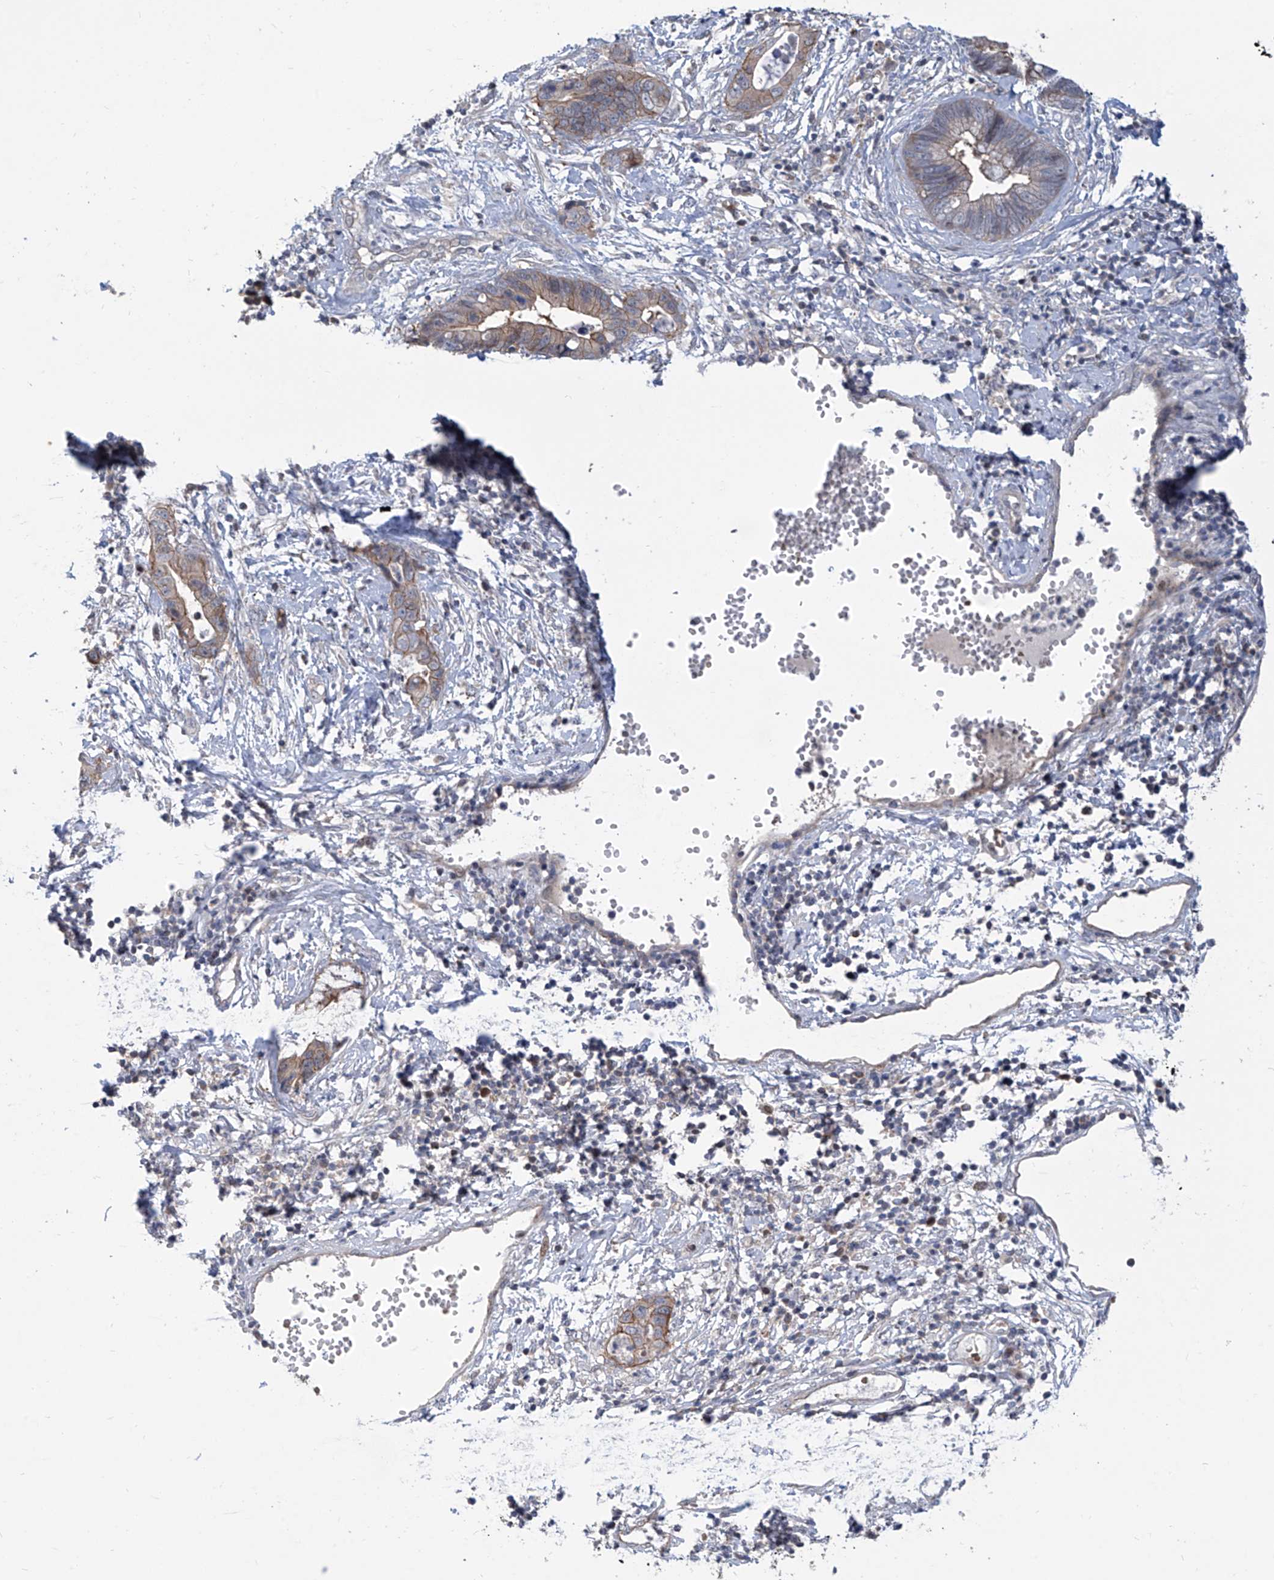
{"staining": {"intensity": "weak", "quantity": ">75%", "location": "cytoplasmic/membranous"}, "tissue": "cervical cancer", "cell_type": "Tumor cells", "image_type": "cancer", "snomed": [{"axis": "morphology", "description": "Adenocarcinoma, NOS"}, {"axis": "topography", "description": "Cervix"}], "caption": "Cervical cancer (adenocarcinoma) stained with immunohistochemistry displays weak cytoplasmic/membranous expression in approximately >75% of tumor cells.", "gene": "LRRC1", "patient": {"sex": "female", "age": 44}}